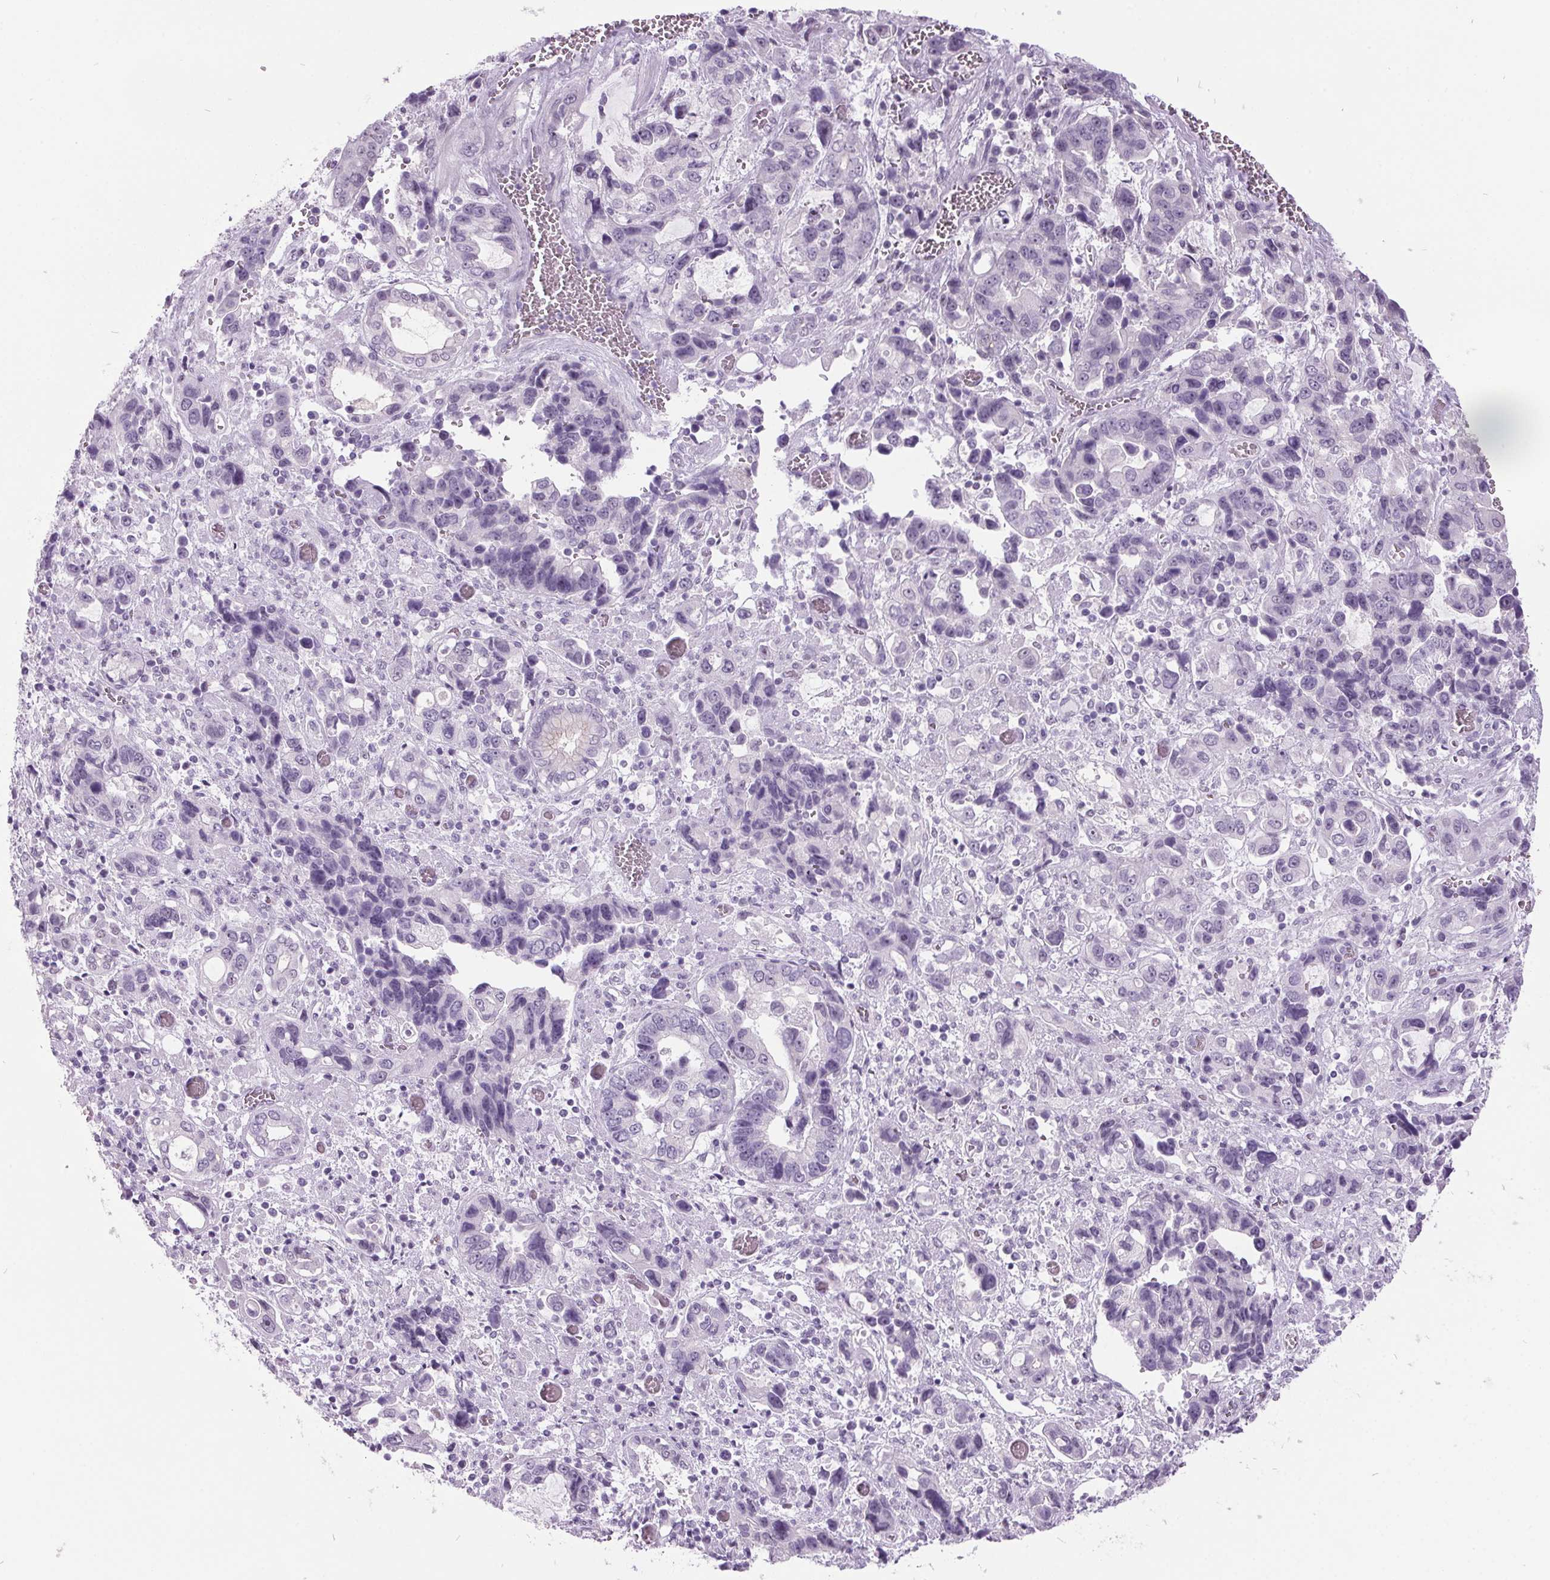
{"staining": {"intensity": "negative", "quantity": "none", "location": "none"}, "tissue": "stomach cancer", "cell_type": "Tumor cells", "image_type": "cancer", "snomed": [{"axis": "morphology", "description": "Adenocarcinoma, NOS"}, {"axis": "topography", "description": "Stomach, upper"}], "caption": "The image shows no significant staining in tumor cells of stomach adenocarcinoma.", "gene": "ODAD2", "patient": {"sex": "female", "age": 81}}